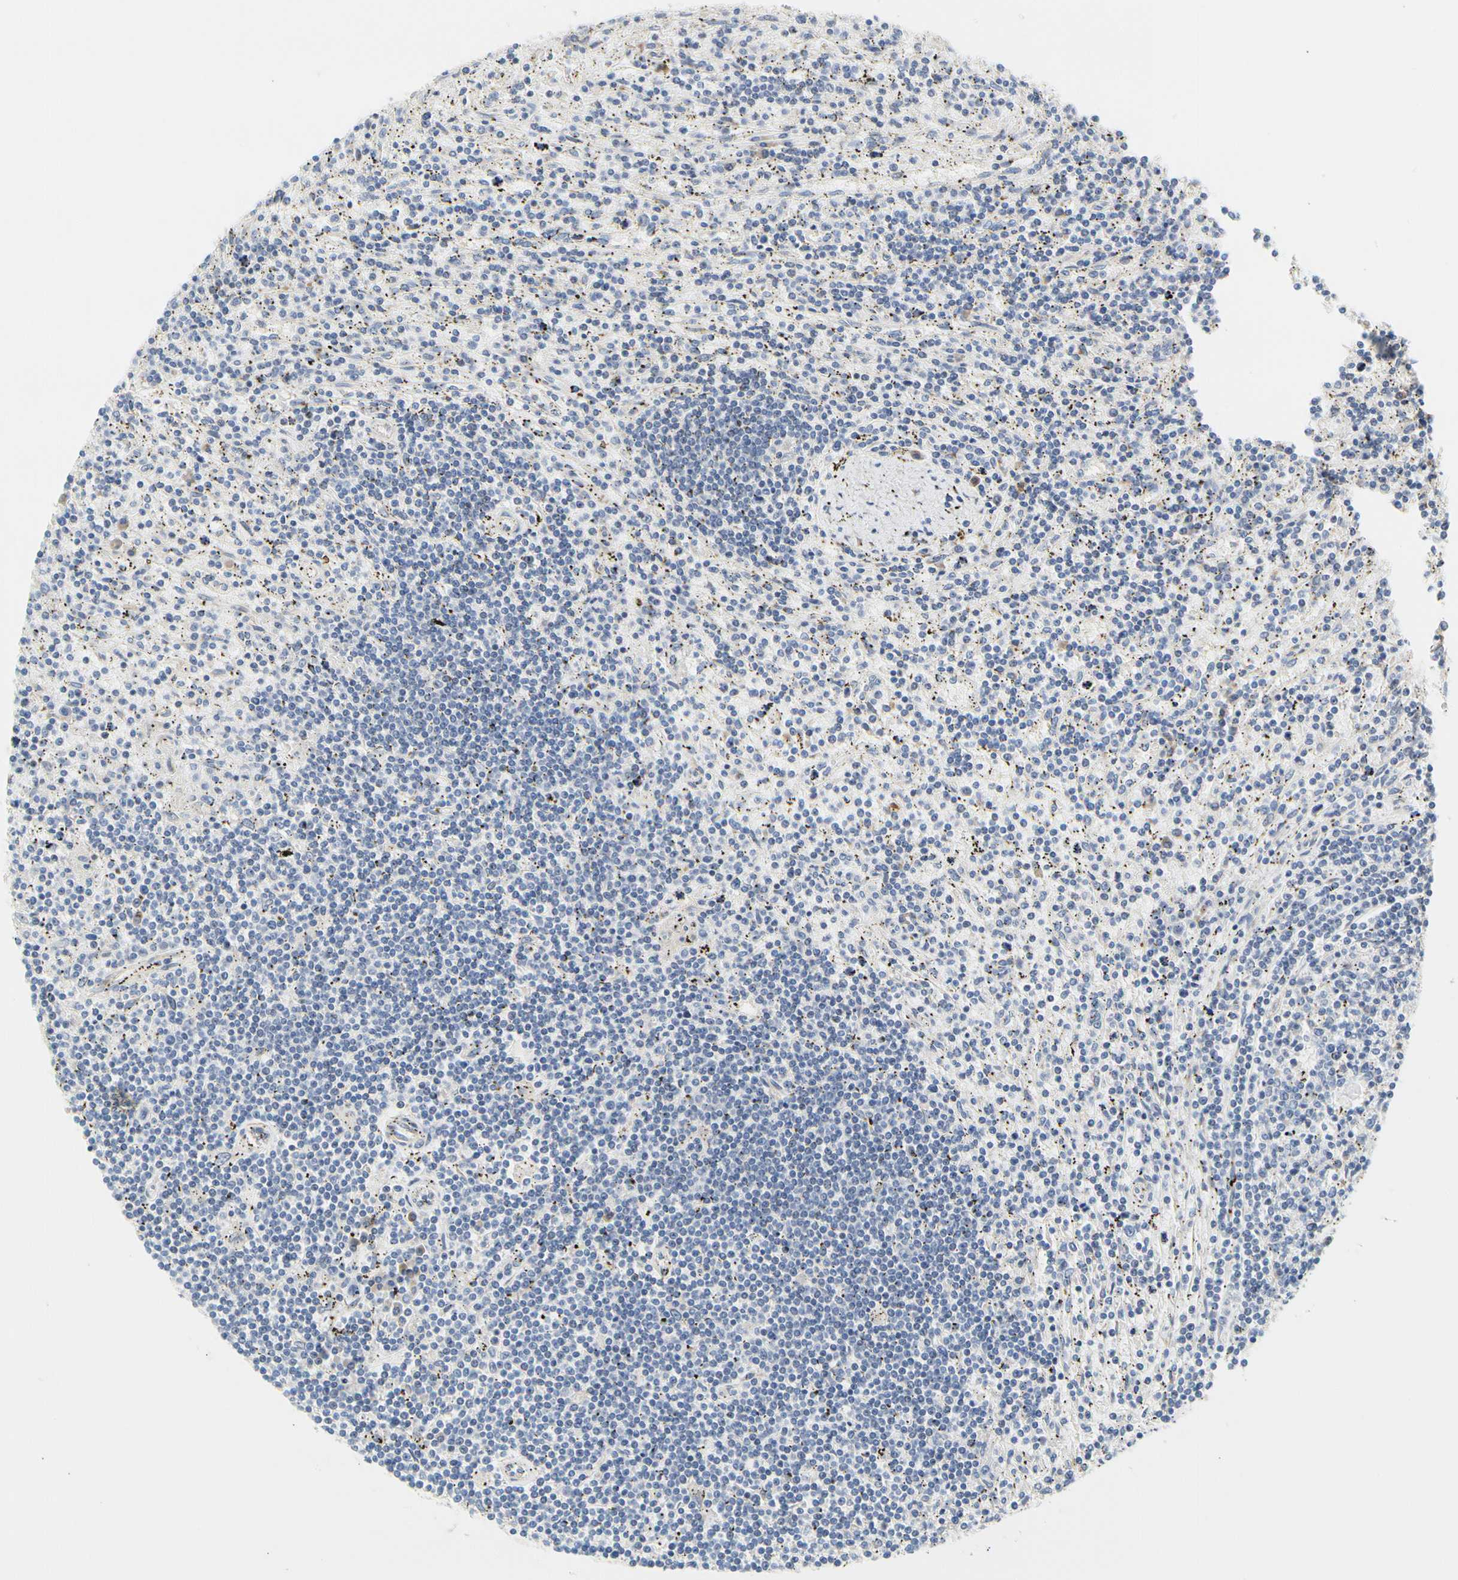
{"staining": {"intensity": "negative", "quantity": "none", "location": "none"}, "tissue": "lymphoma", "cell_type": "Tumor cells", "image_type": "cancer", "snomed": [{"axis": "morphology", "description": "Malignant lymphoma, non-Hodgkin's type, Low grade"}, {"axis": "topography", "description": "Spleen"}], "caption": "Immunohistochemistry (IHC) photomicrograph of human low-grade malignant lymphoma, non-Hodgkin's type stained for a protein (brown), which displays no staining in tumor cells. Brightfield microscopy of immunohistochemistry (IHC) stained with DAB (brown) and hematoxylin (blue), captured at high magnification.", "gene": "ZNF236", "patient": {"sex": "male", "age": 76}}